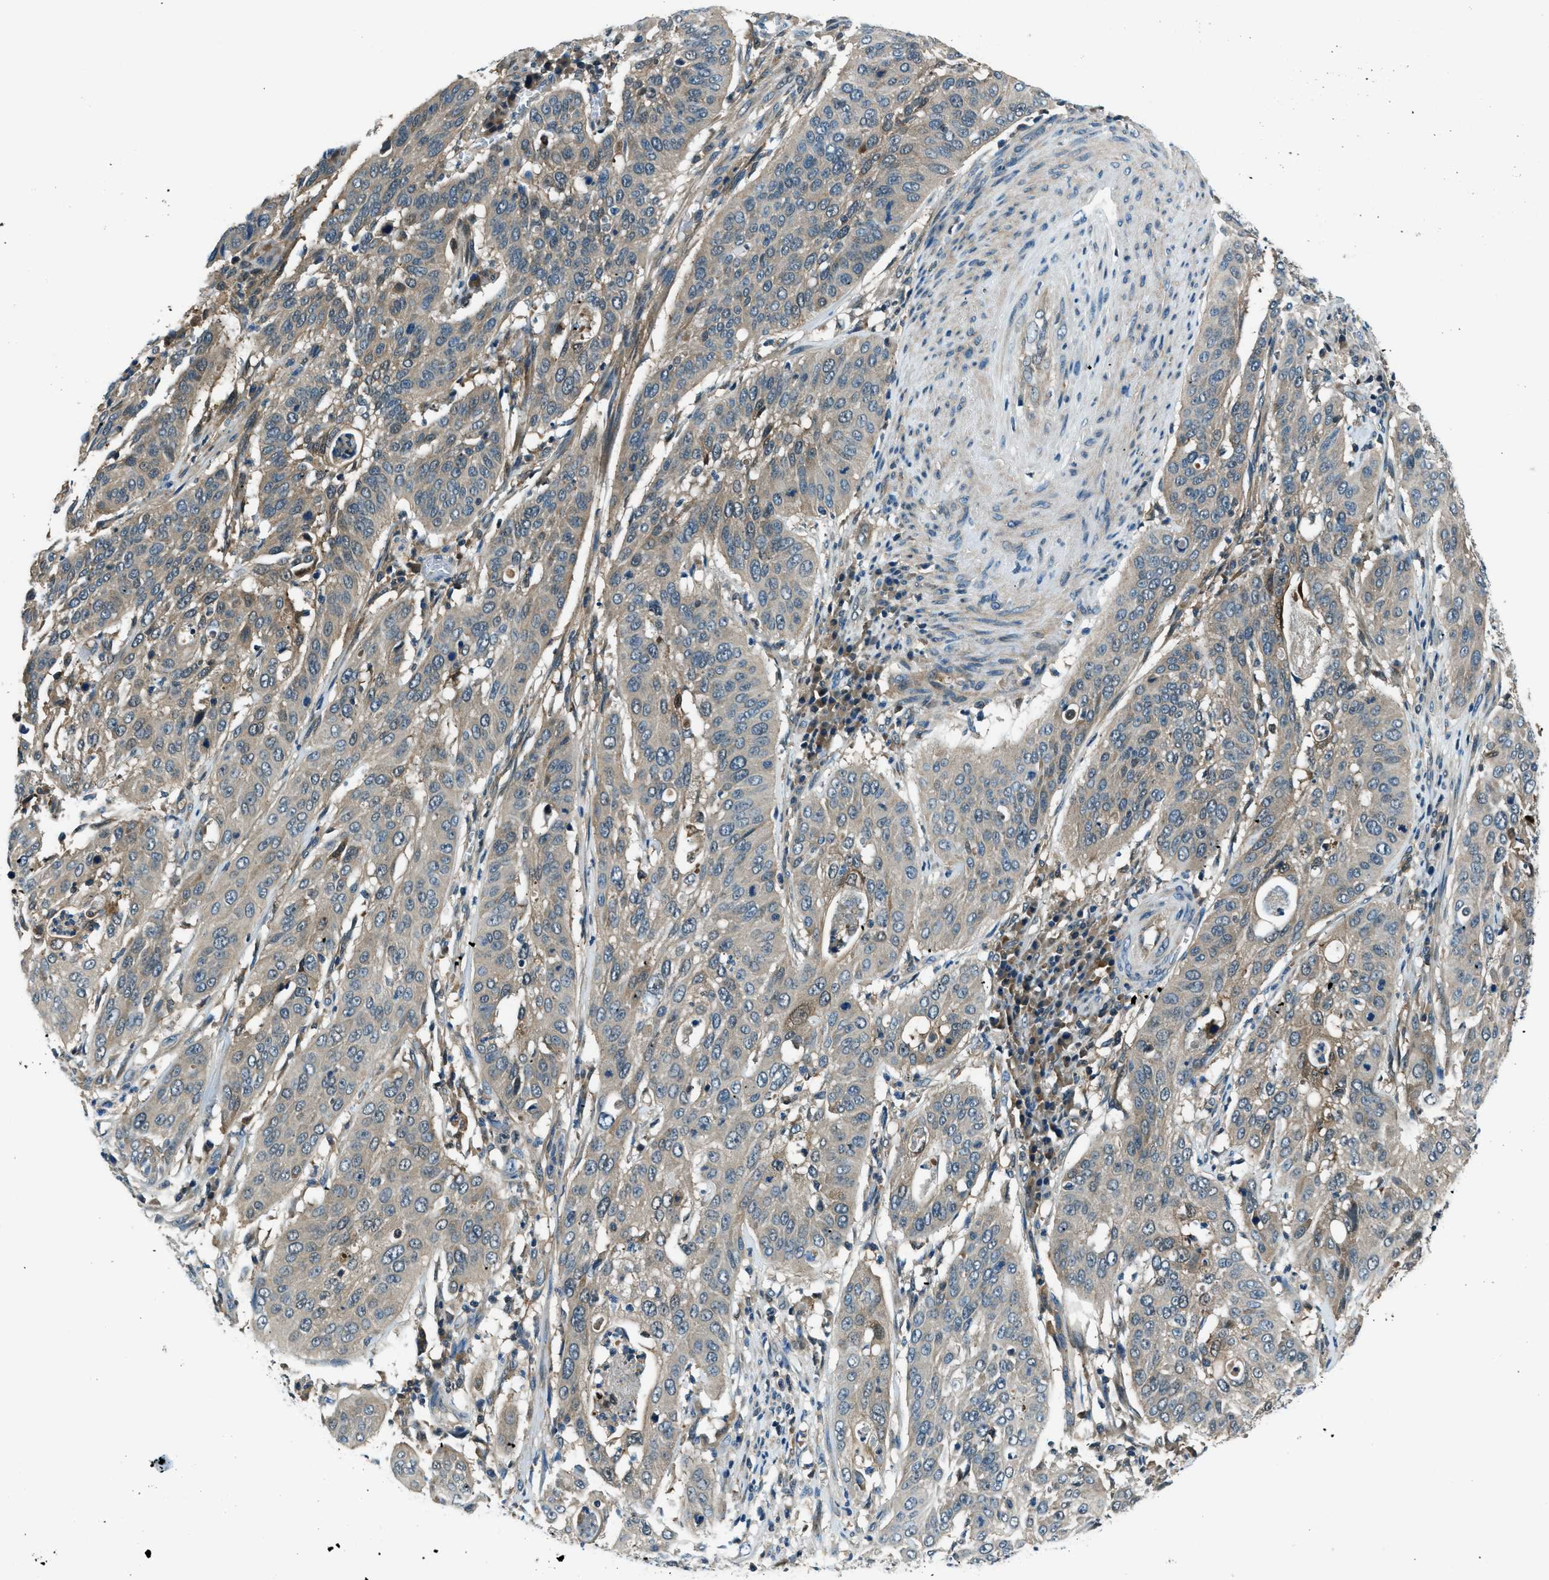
{"staining": {"intensity": "moderate", "quantity": "25%-75%", "location": "cytoplasmic/membranous"}, "tissue": "cervical cancer", "cell_type": "Tumor cells", "image_type": "cancer", "snomed": [{"axis": "morphology", "description": "Normal tissue, NOS"}, {"axis": "morphology", "description": "Squamous cell carcinoma, NOS"}, {"axis": "topography", "description": "Cervix"}], "caption": "Immunohistochemistry (IHC) (DAB) staining of squamous cell carcinoma (cervical) displays moderate cytoplasmic/membranous protein positivity in about 25%-75% of tumor cells.", "gene": "HEBP2", "patient": {"sex": "female", "age": 39}}